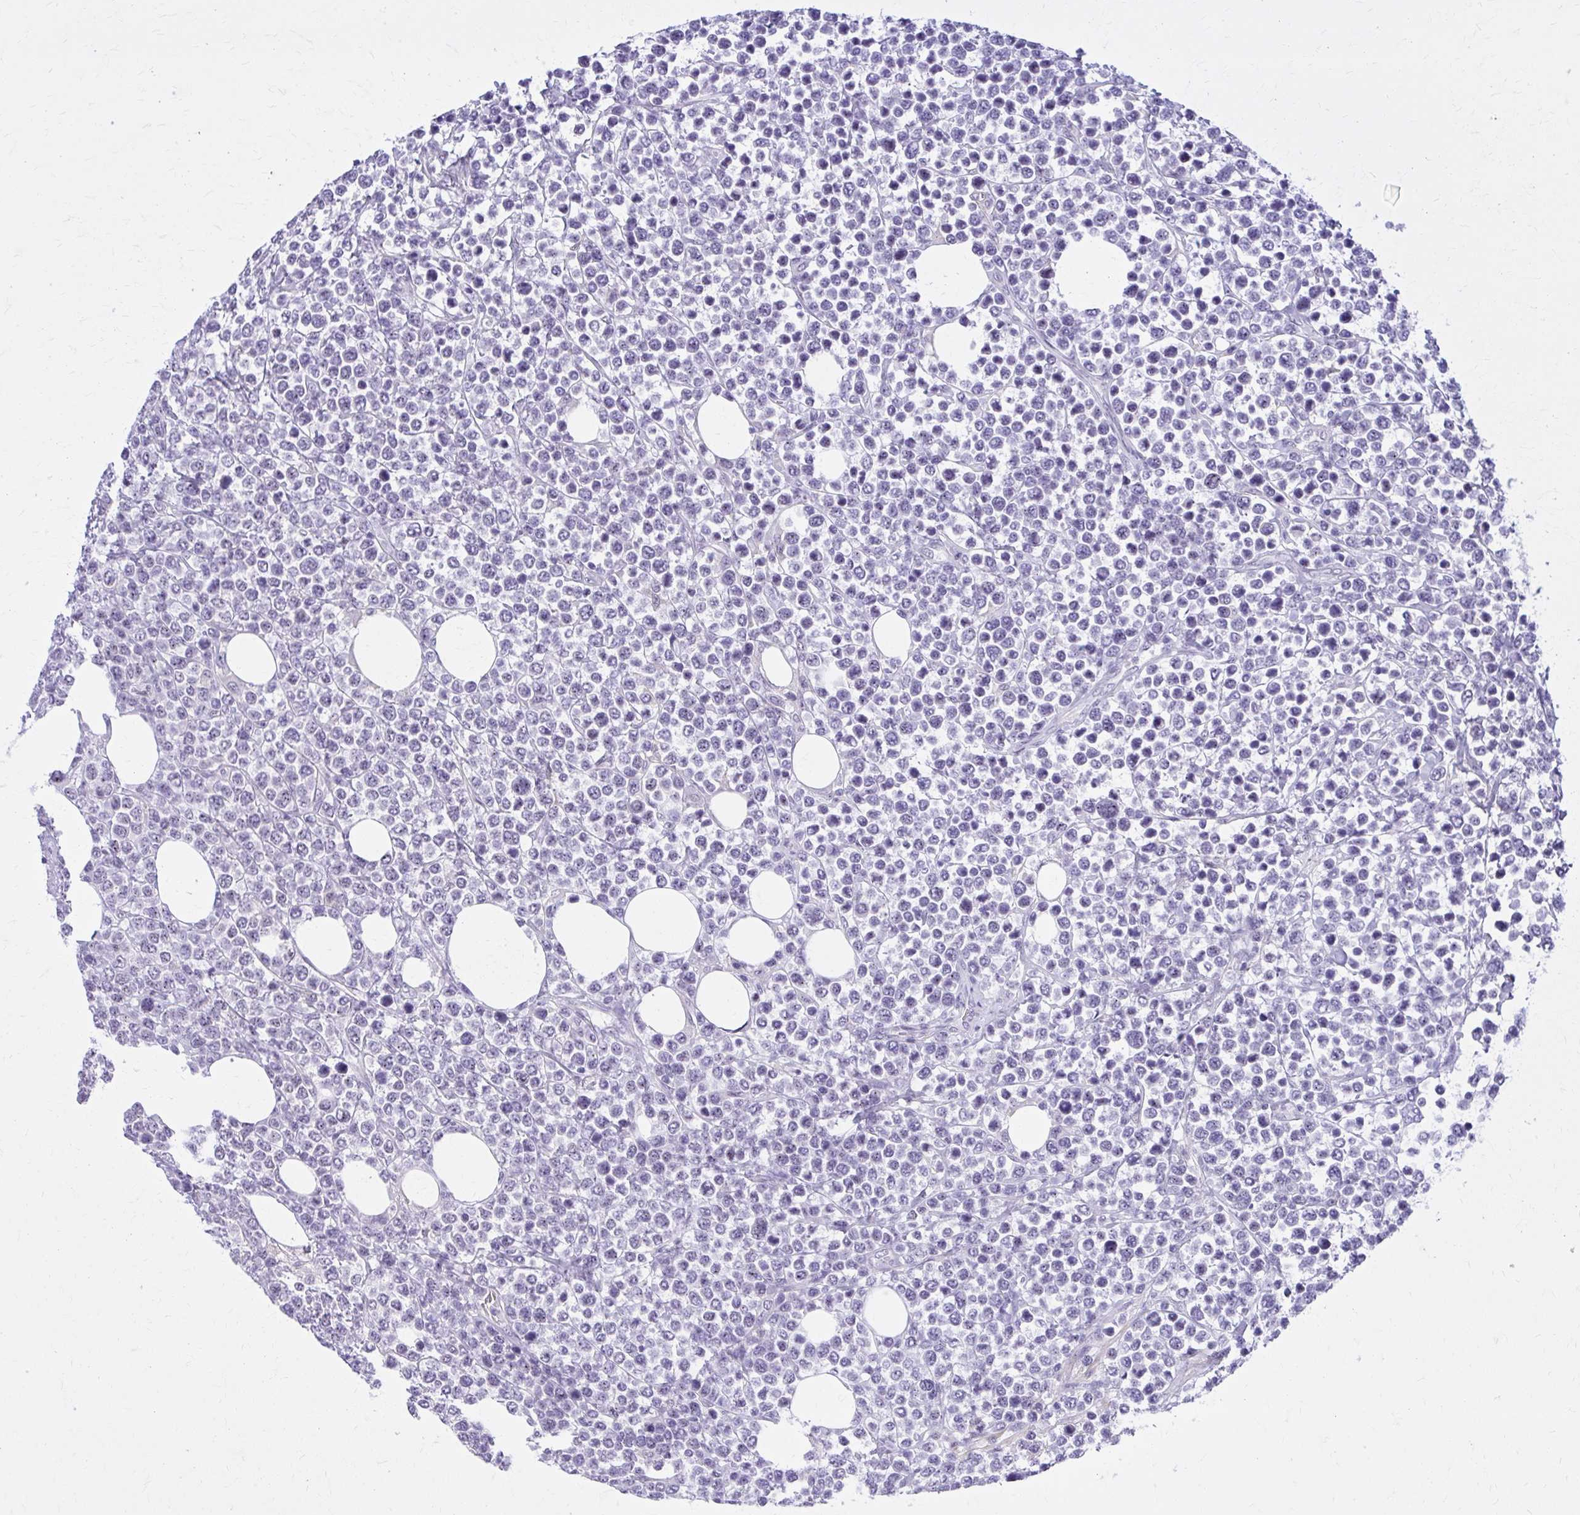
{"staining": {"intensity": "negative", "quantity": "none", "location": "none"}, "tissue": "lymphoma", "cell_type": "Tumor cells", "image_type": "cancer", "snomed": [{"axis": "morphology", "description": "Malignant lymphoma, non-Hodgkin's type, High grade"}, {"axis": "topography", "description": "Soft tissue"}], "caption": "Protein analysis of malignant lymphoma, non-Hodgkin's type (high-grade) demonstrates no significant positivity in tumor cells.", "gene": "RASL11B", "patient": {"sex": "female", "age": 56}}